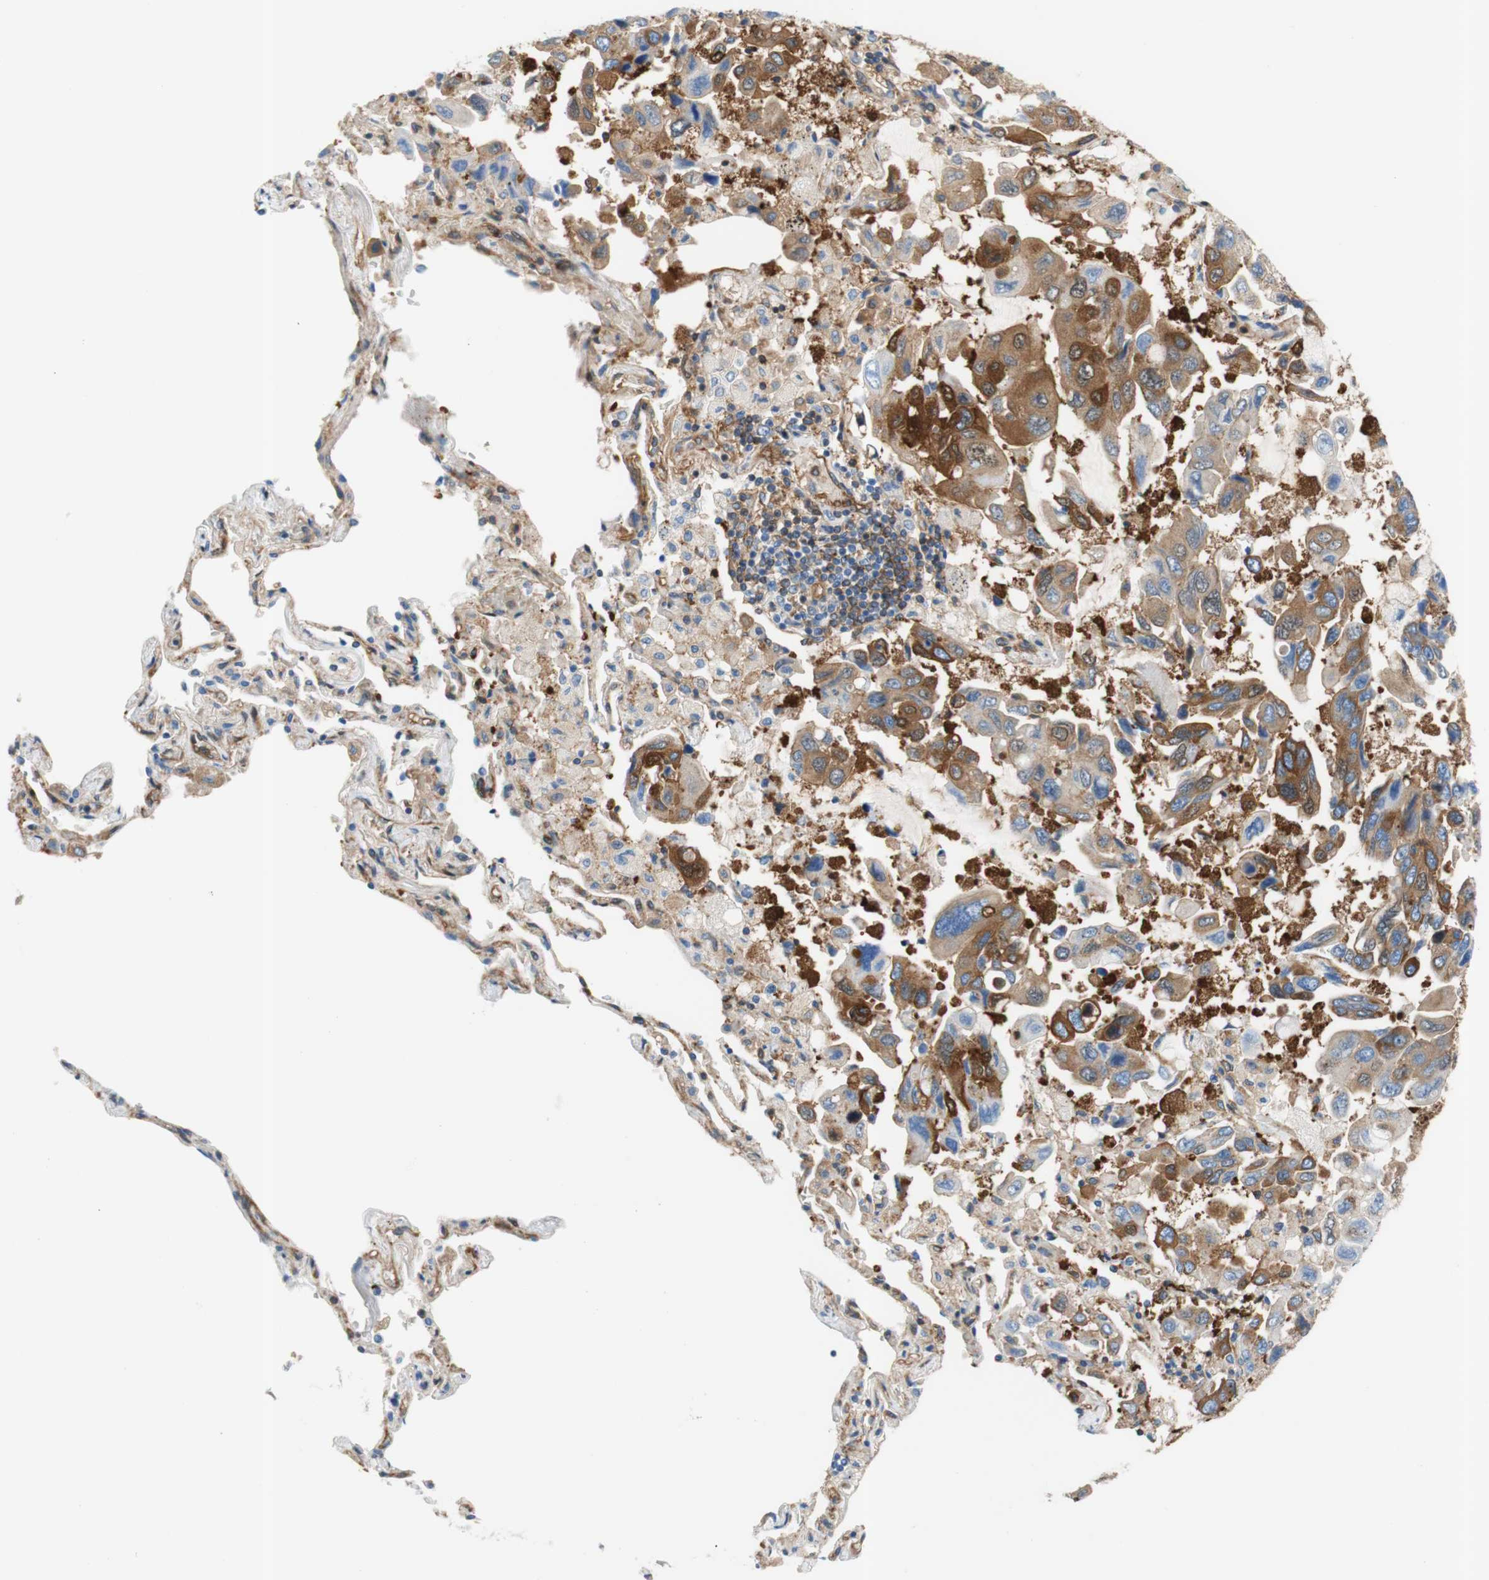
{"staining": {"intensity": "moderate", "quantity": "25%-75%", "location": "cytoplasmic/membranous"}, "tissue": "lung cancer", "cell_type": "Tumor cells", "image_type": "cancer", "snomed": [{"axis": "morphology", "description": "Adenocarcinoma, NOS"}, {"axis": "topography", "description": "Lung"}], "caption": "The photomicrograph reveals immunohistochemical staining of lung adenocarcinoma. There is moderate cytoplasmic/membranous positivity is seen in about 25%-75% of tumor cells.", "gene": "STOM", "patient": {"sex": "male", "age": 64}}